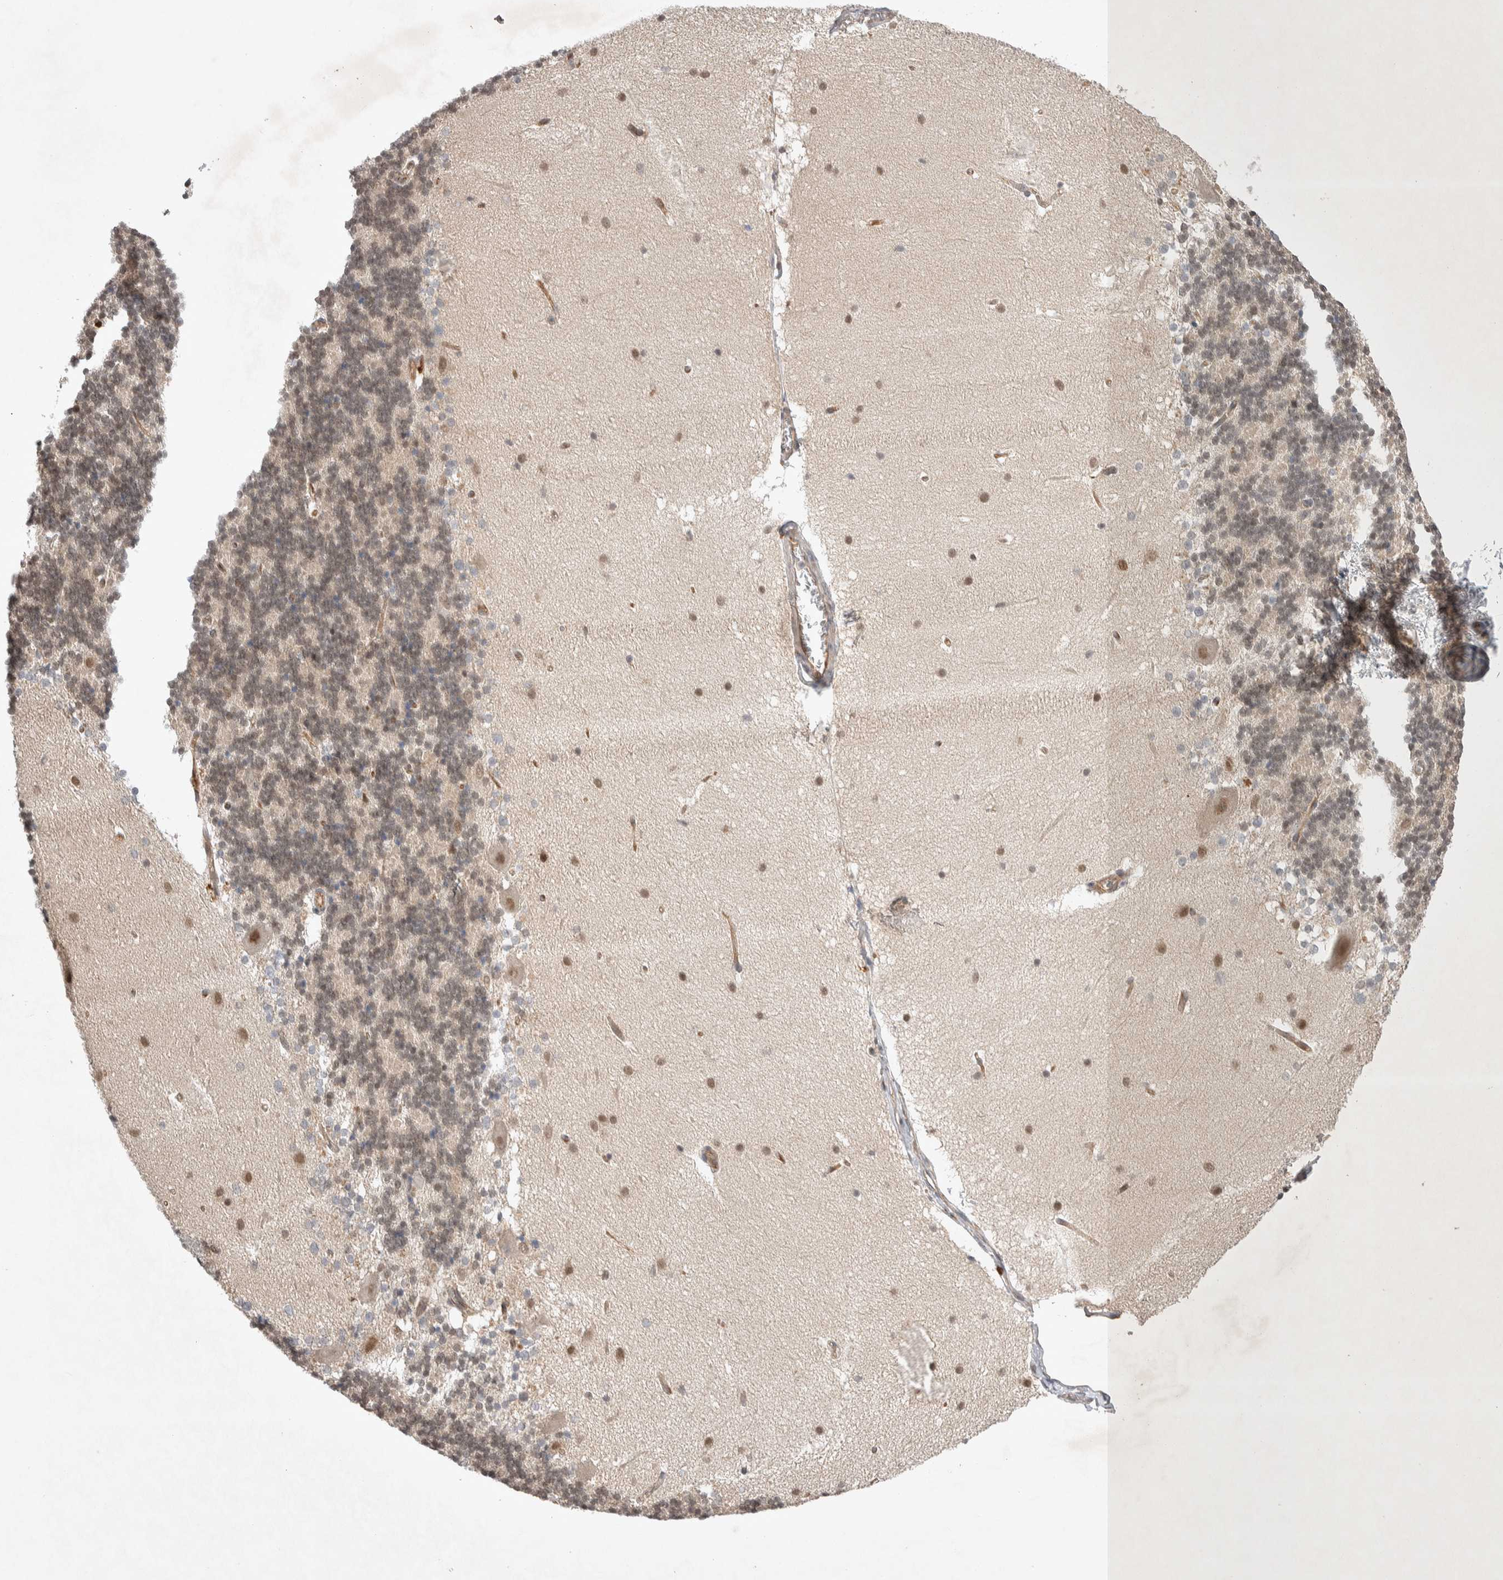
{"staining": {"intensity": "moderate", "quantity": ">75%", "location": "nuclear"}, "tissue": "cerebellum", "cell_type": "Cells in granular layer", "image_type": "normal", "snomed": [{"axis": "morphology", "description": "Normal tissue, NOS"}, {"axis": "topography", "description": "Cerebellum"}], "caption": "Benign cerebellum was stained to show a protein in brown. There is medium levels of moderate nuclear positivity in approximately >75% of cells in granular layer.", "gene": "ZNF704", "patient": {"sex": "female", "age": 19}}